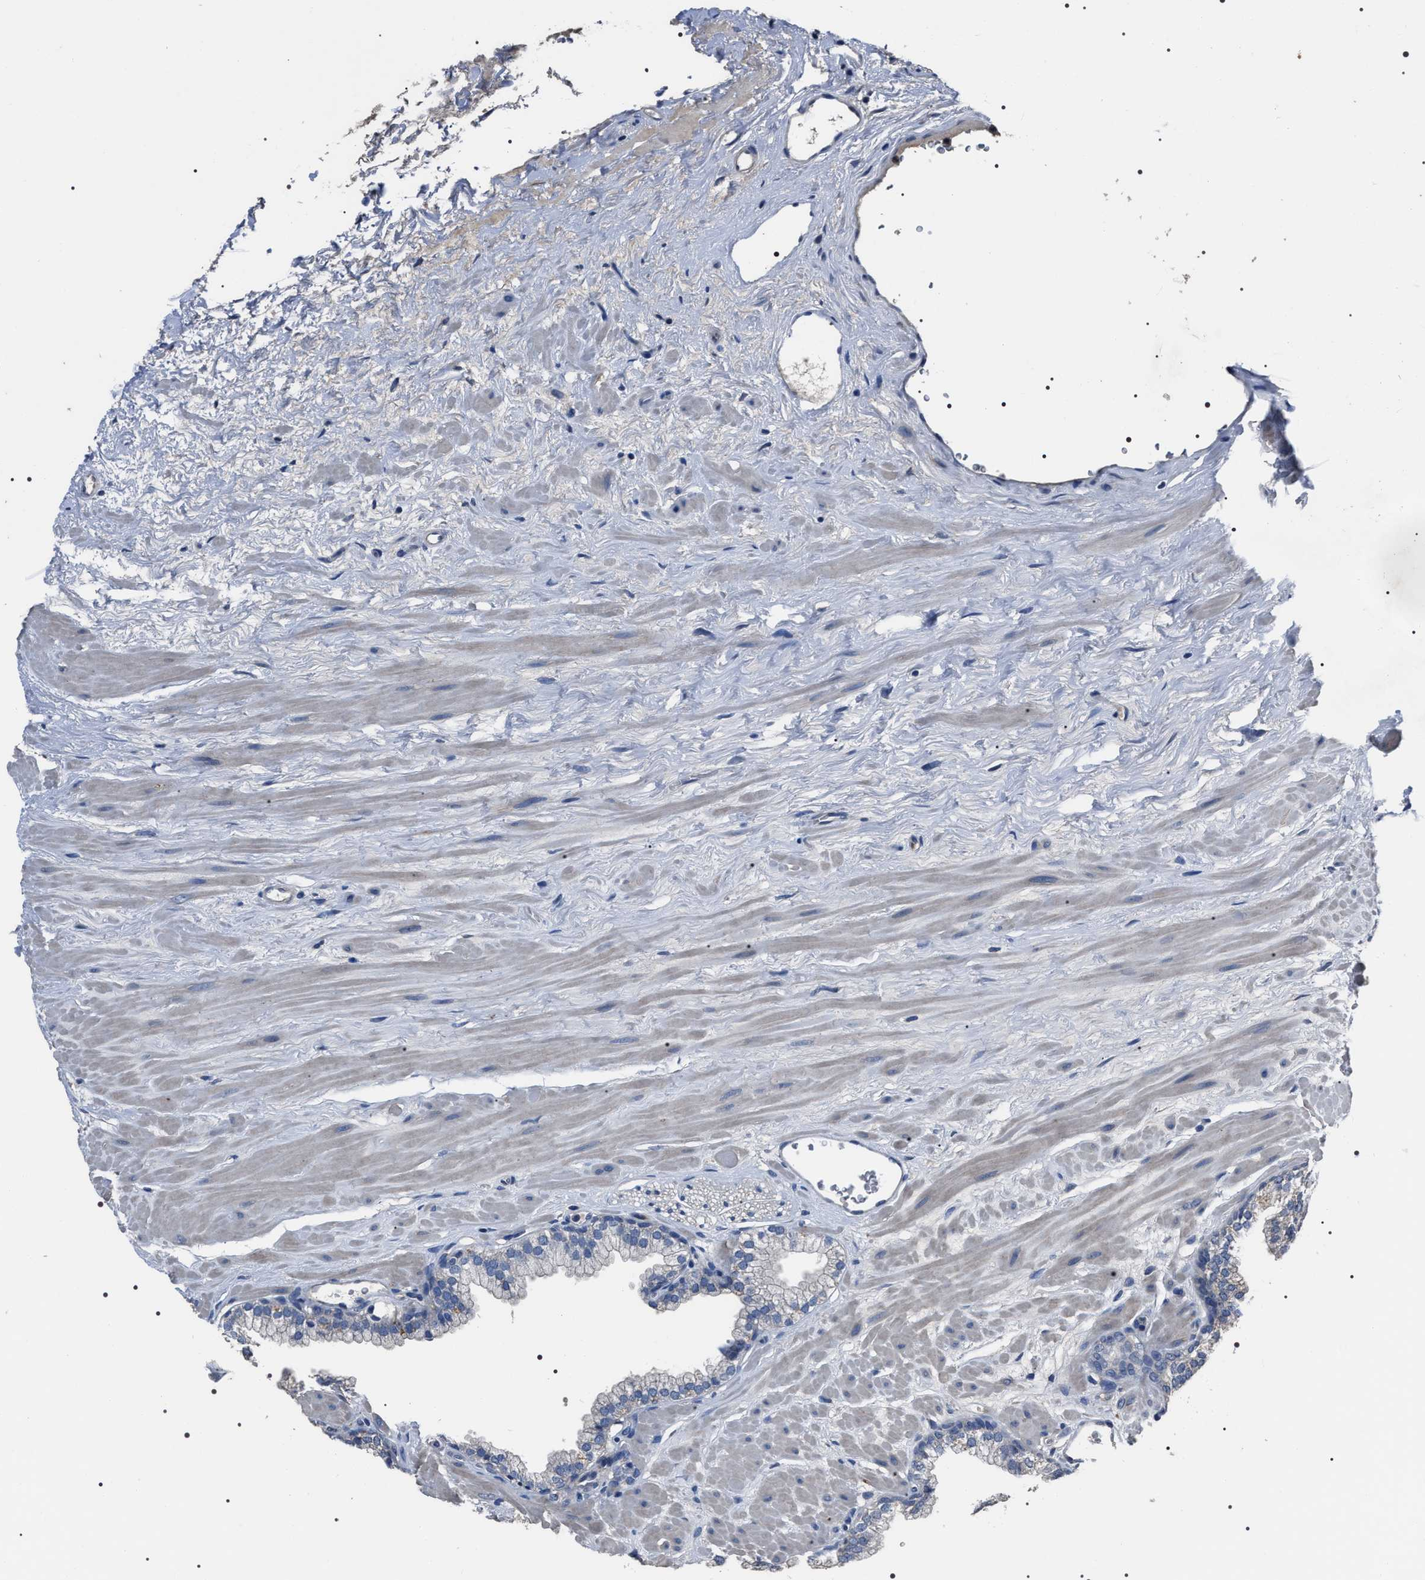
{"staining": {"intensity": "negative", "quantity": "none", "location": "none"}, "tissue": "prostate", "cell_type": "Glandular cells", "image_type": "normal", "snomed": [{"axis": "morphology", "description": "Normal tissue, NOS"}, {"axis": "morphology", "description": "Urothelial carcinoma, Low grade"}, {"axis": "topography", "description": "Urinary bladder"}, {"axis": "topography", "description": "Prostate"}], "caption": "Protein analysis of benign prostate exhibits no significant staining in glandular cells. (DAB (3,3'-diaminobenzidine) IHC visualized using brightfield microscopy, high magnification).", "gene": "TRIM54", "patient": {"sex": "male", "age": 60}}